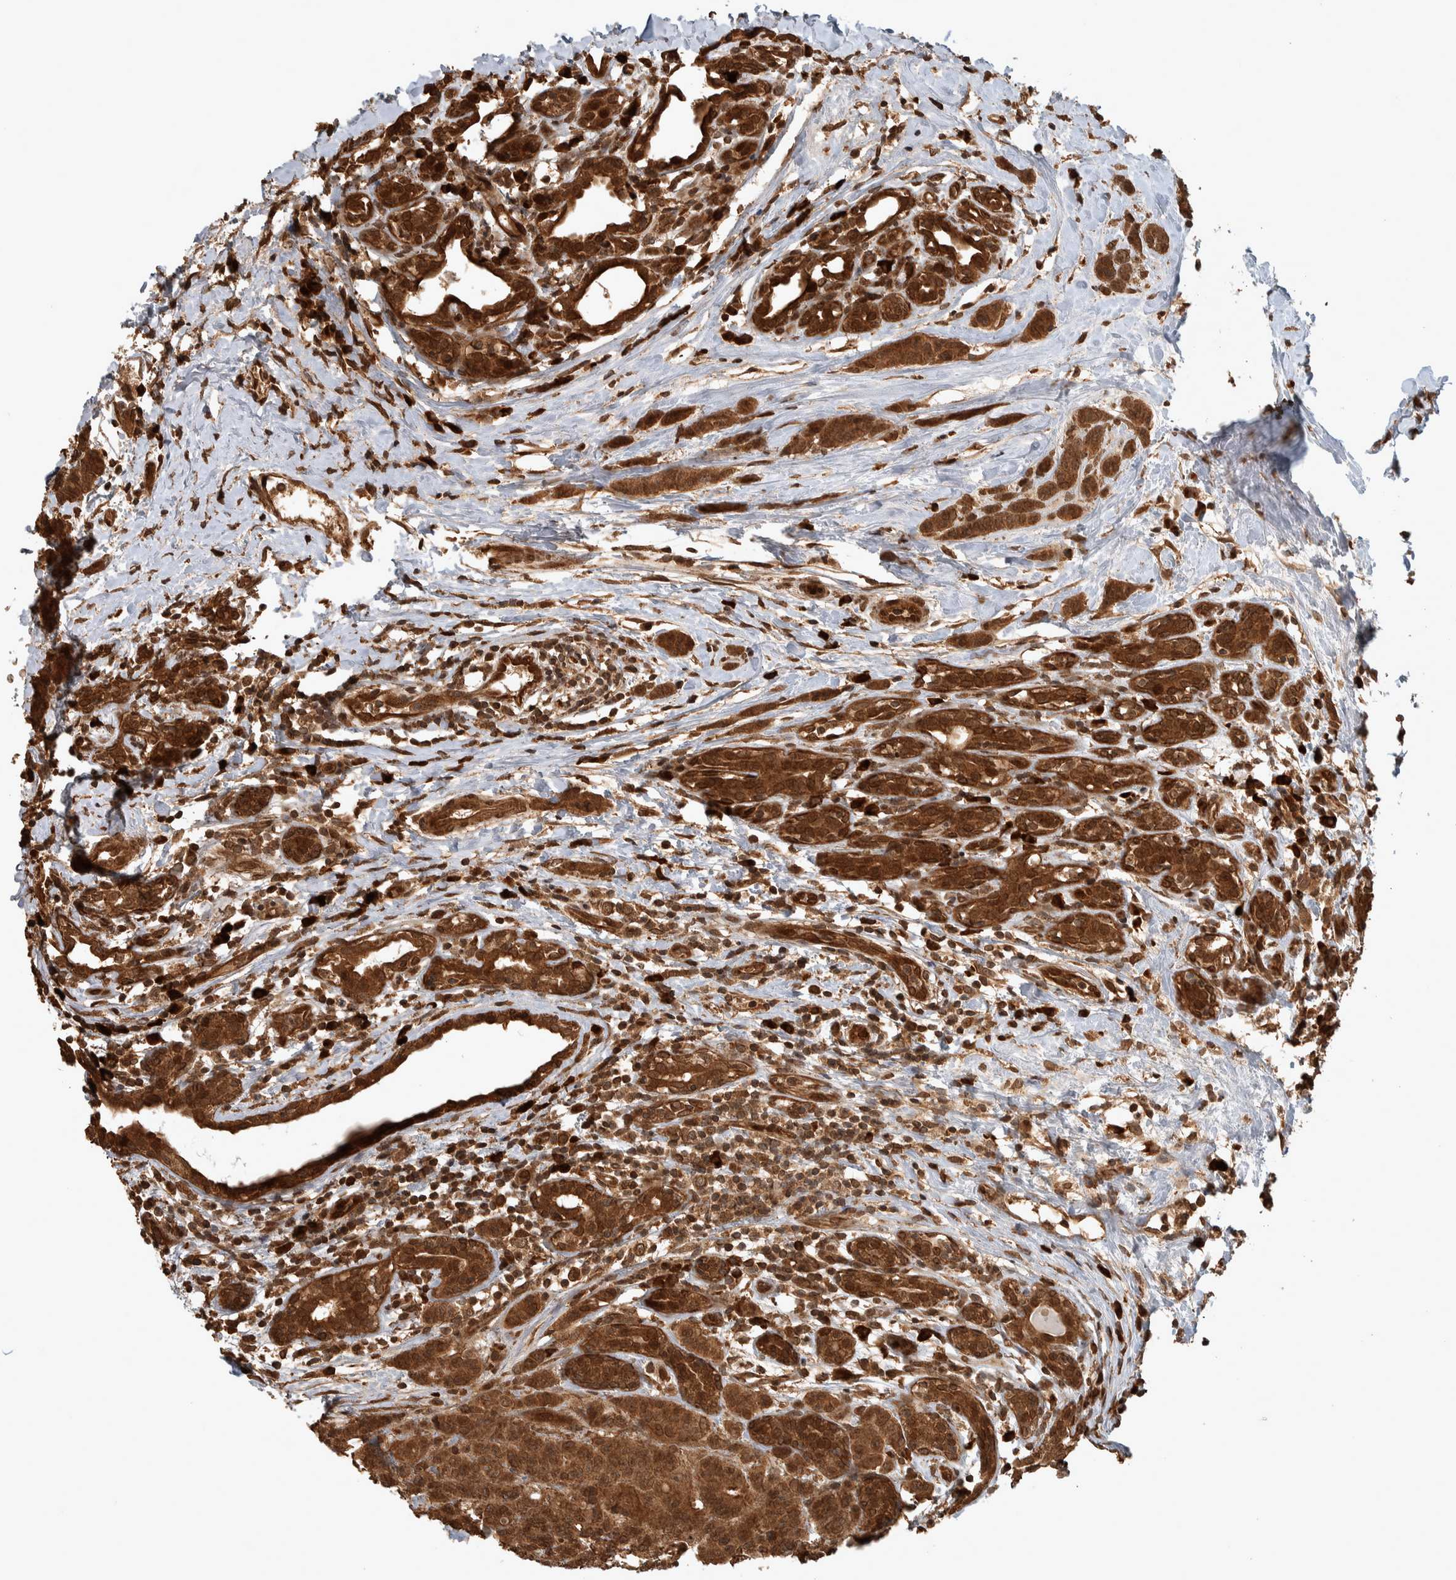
{"staining": {"intensity": "moderate", "quantity": ">75%", "location": "cytoplasmic/membranous,nuclear"}, "tissue": "breast cancer", "cell_type": "Tumor cells", "image_type": "cancer", "snomed": [{"axis": "morphology", "description": "Normal tissue, NOS"}, {"axis": "morphology", "description": "Duct carcinoma"}, {"axis": "topography", "description": "Breast"}], "caption": "This is a photomicrograph of immunohistochemistry staining of breast cancer (intraductal carcinoma), which shows moderate staining in the cytoplasmic/membranous and nuclear of tumor cells.", "gene": "CNTROB", "patient": {"sex": "female", "age": 40}}